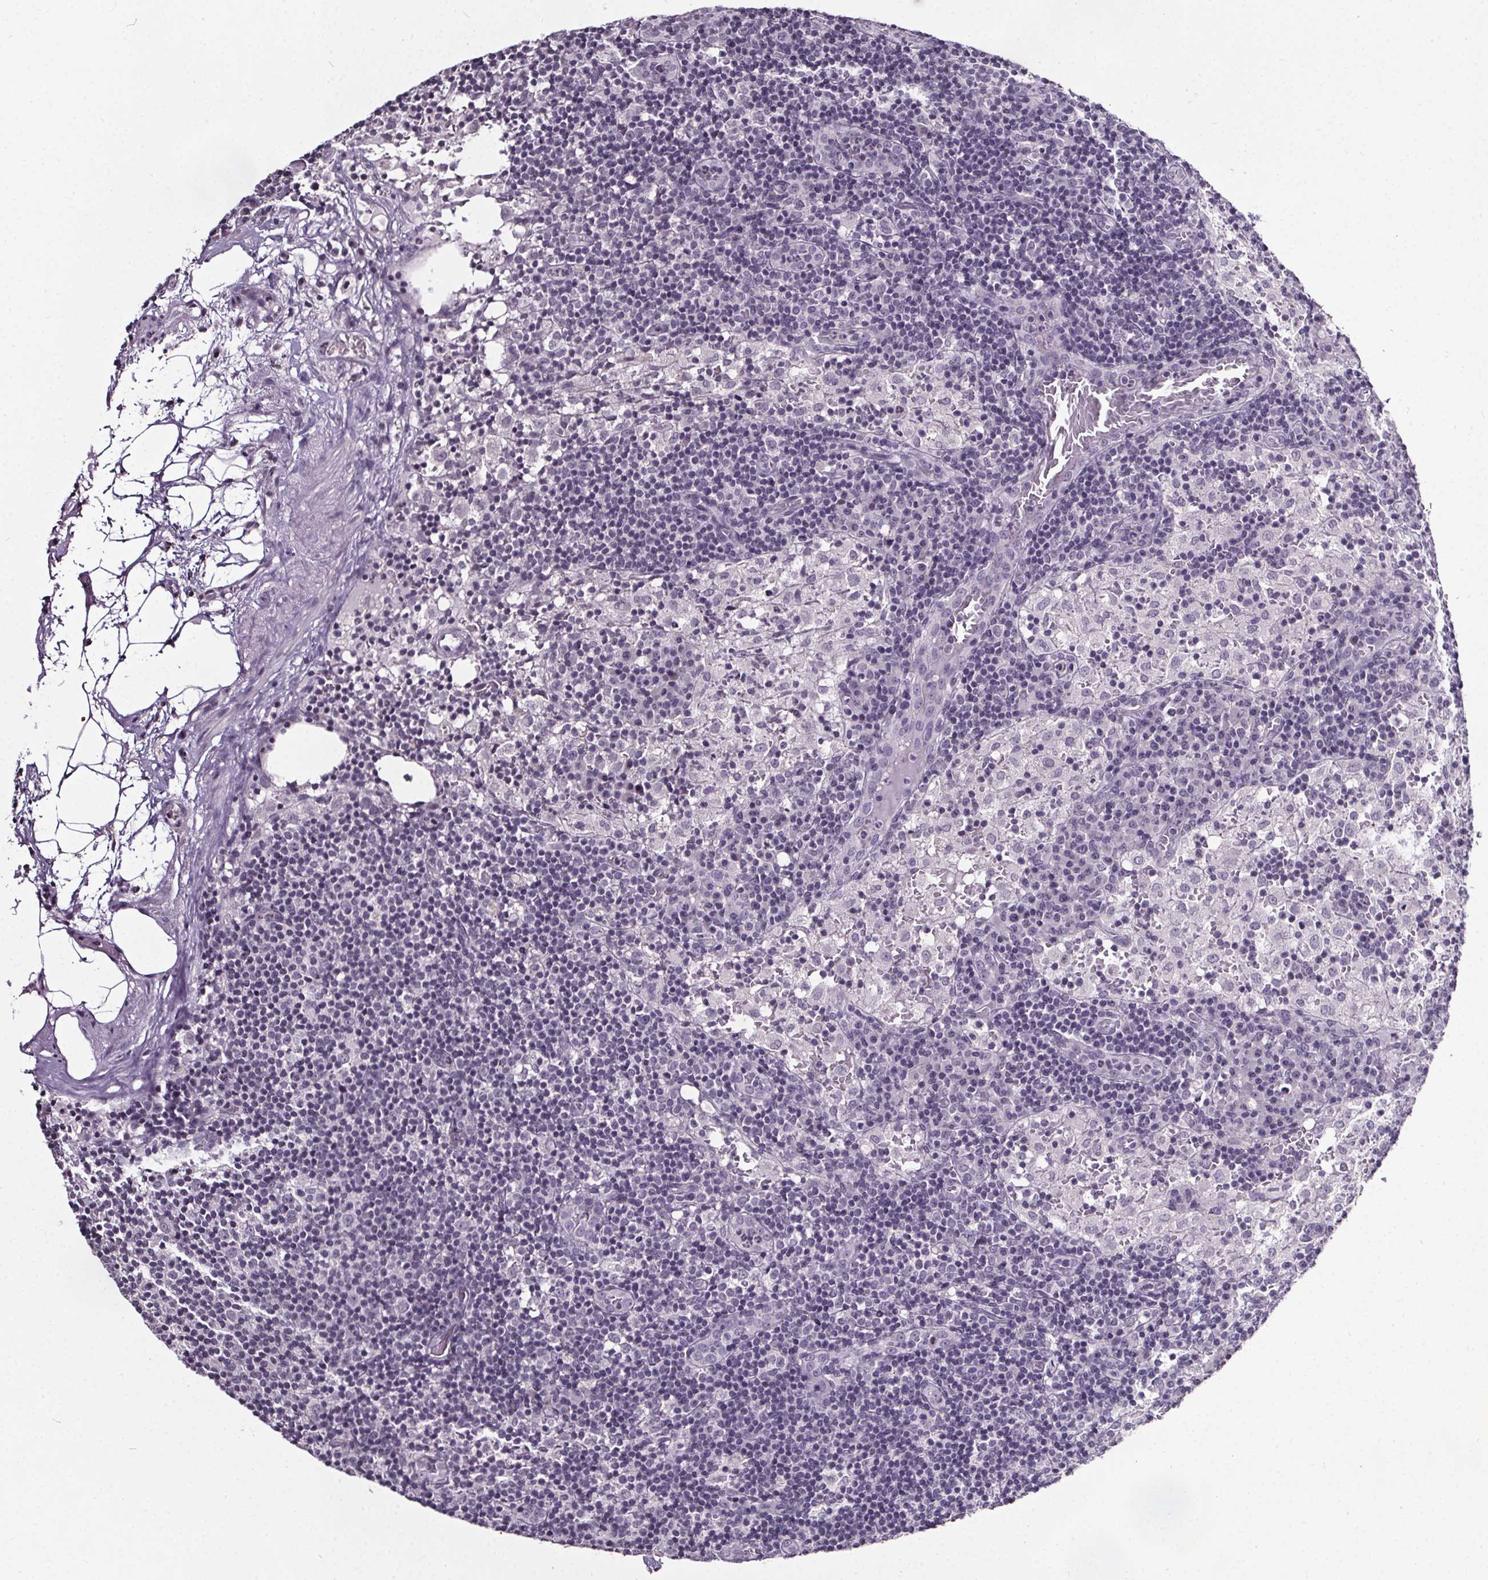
{"staining": {"intensity": "negative", "quantity": "none", "location": "none"}, "tissue": "lymph node", "cell_type": "Non-germinal center cells", "image_type": "normal", "snomed": [{"axis": "morphology", "description": "Normal tissue, NOS"}, {"axis": "topography", "description": "Lymph node"}], "caption": "Immunohistochemistry histopathology image of benign lymph node: lymph node stained with DAB (3,3'-diaminobenzidine) exhibits no significant protein positivity in non-germinal center cells.", "gene": "NKX6", "patient": {"sex": "male", "age": 62}}